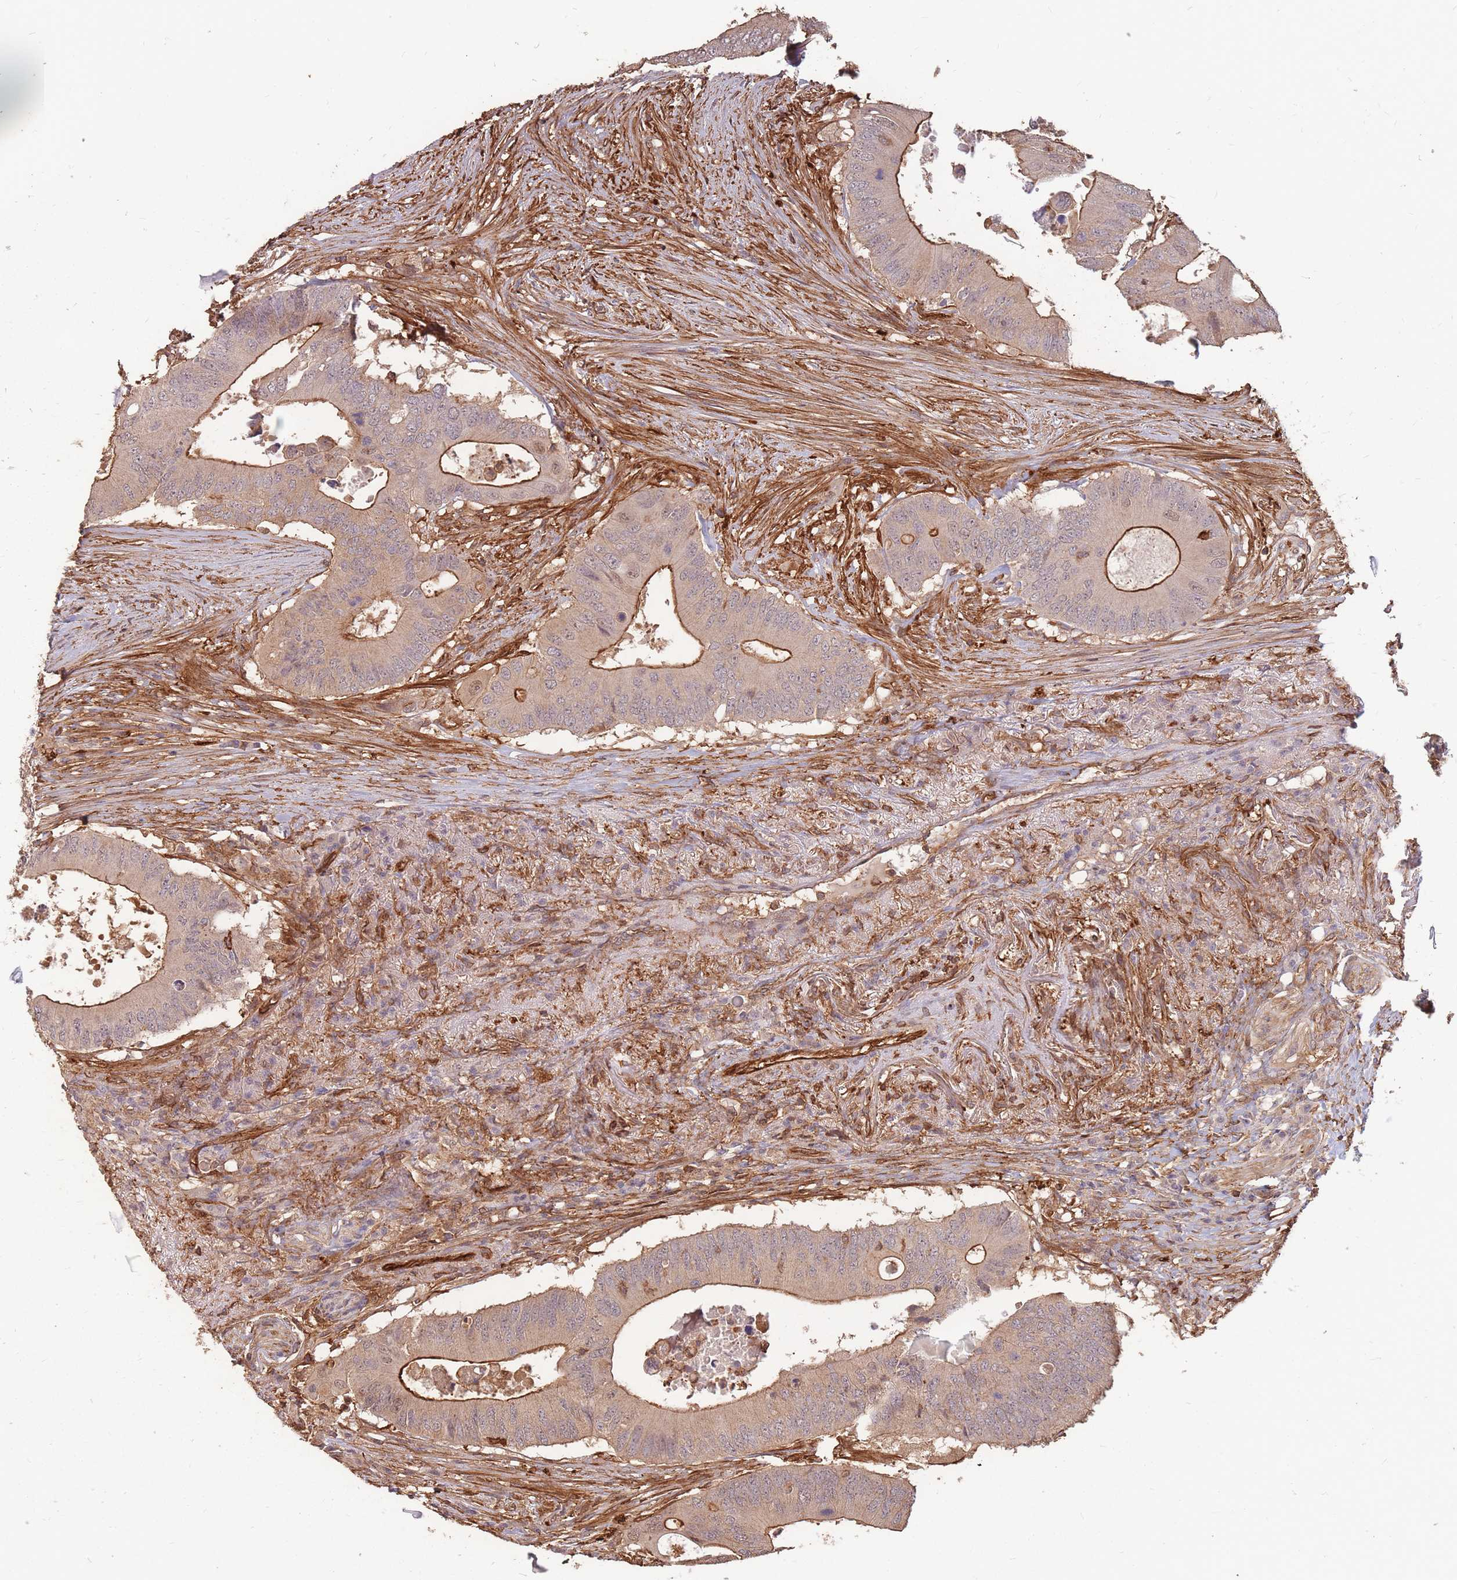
{"staining": {"intensity": "moderate", "quantity": ">75%", "location": "cytoplasmic/membranous"}, "tissue": "colorectal cancer", "cell_type": "Tumor cells", "image_type": "cancer", "snomed": [{"axis": "morphology", "description": "Adenocarcinoma, NOS"}, {"axis": "topography", "description": "Colon"}], "caption": "A micrograph showing moderate cytoplasmic/membranous positivity in about >75% of tumor cells in colorectal cancer (adenocarcinoma), as visualized by brown immunohistochemical staining.", "gene": "PLS3", "patient": {"sex": "male", "age": 71}}